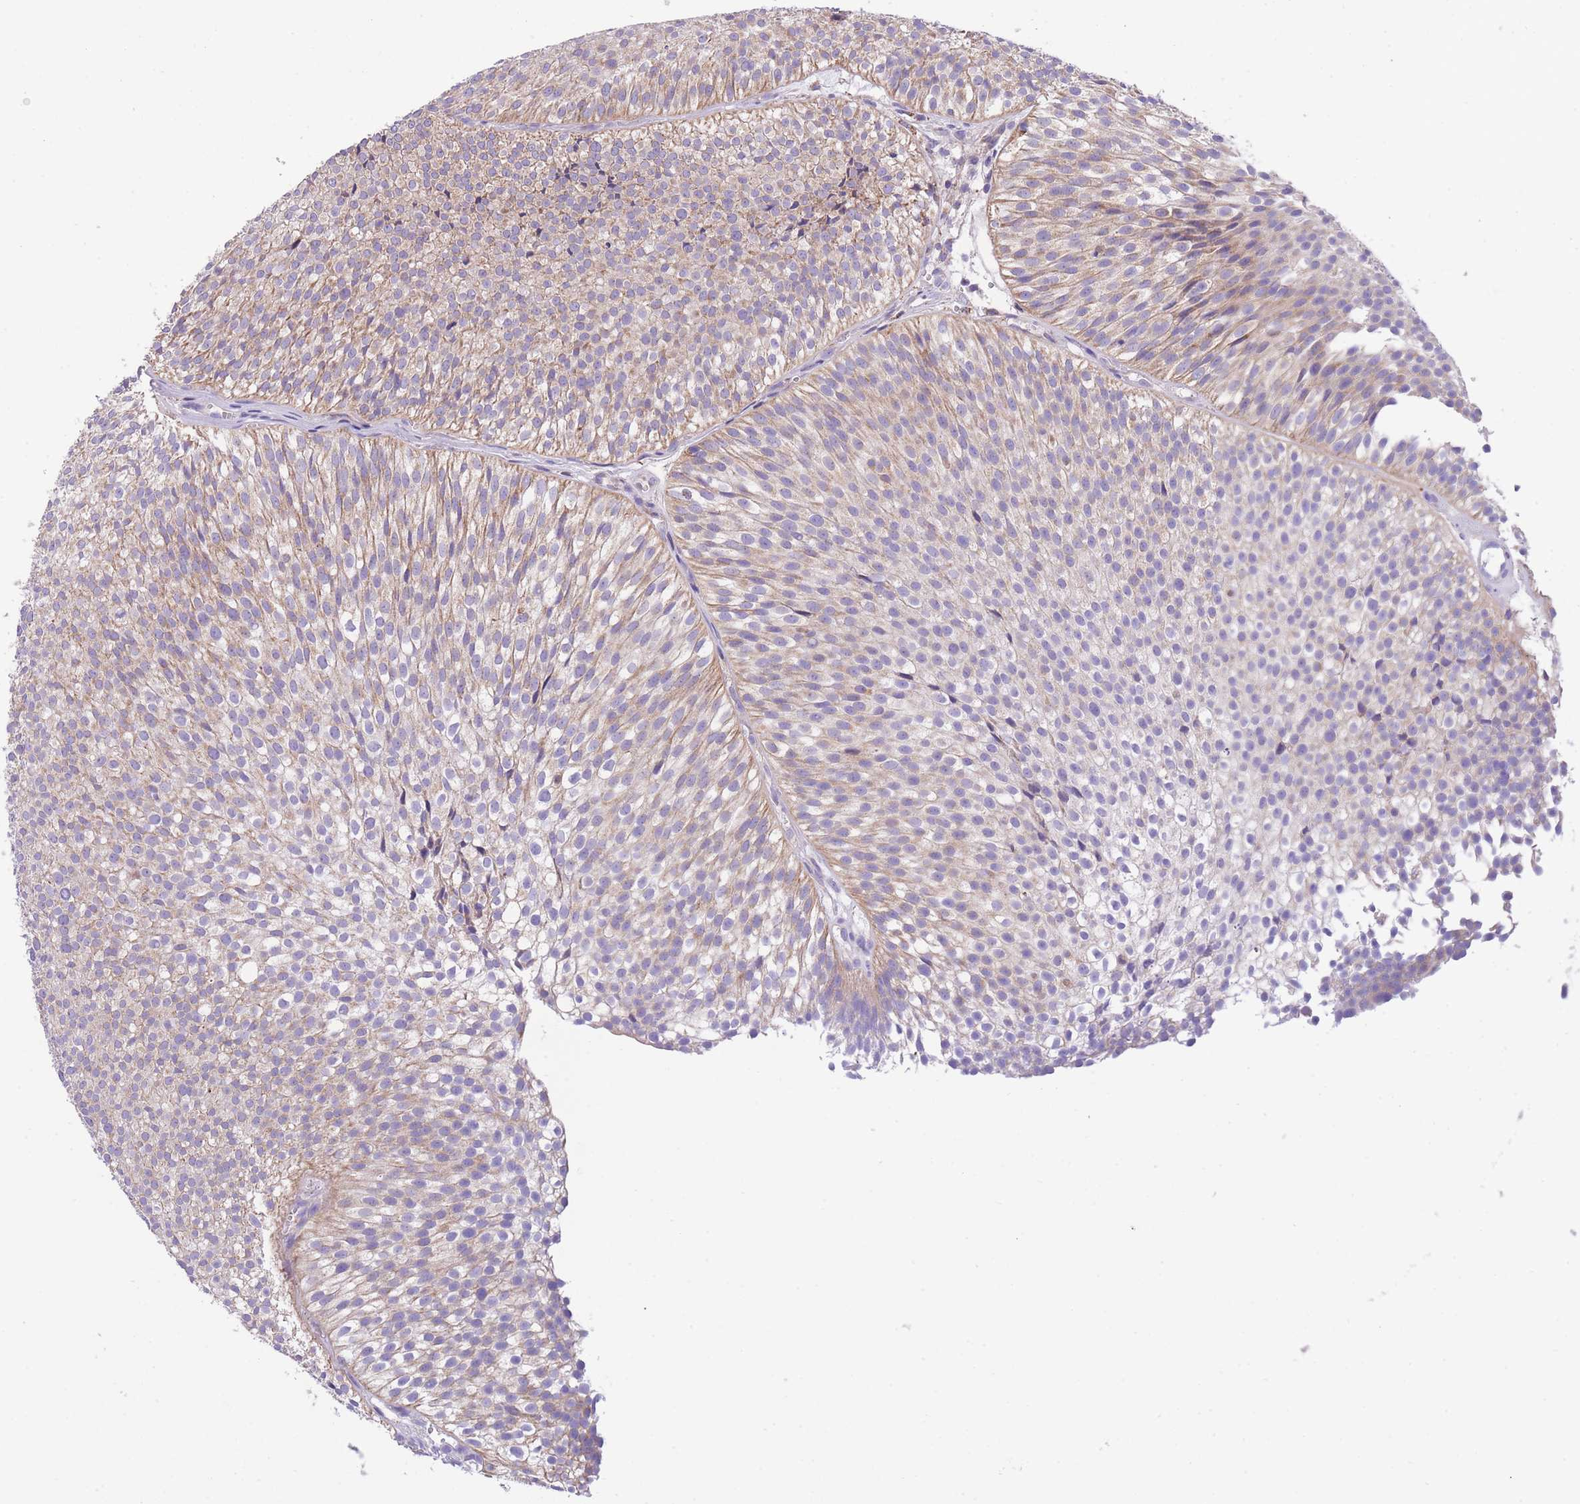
{"staining": {"intensity": "moderate", "quantity": "25%-75%", "location": "cytoplasmic/membranous"}, "tissue": "urothelial cancer", "cell_type": "Tumor cells", "image_type": "cancer", "snomed": [{"axis": "morphology", "description": "Urothelial carcinoma, Low grade"}, {"axis": "topography", "description": "Urinary bladder"}], "caption": "DAB immunohistochemical staining of human urothelial cancer displays moderate cytoplasmic/membranous protein expression in about 25%-75% of tumor cells.", "gene": "ST3GAL3", "patient": {"sex": "male", "age": 91}}